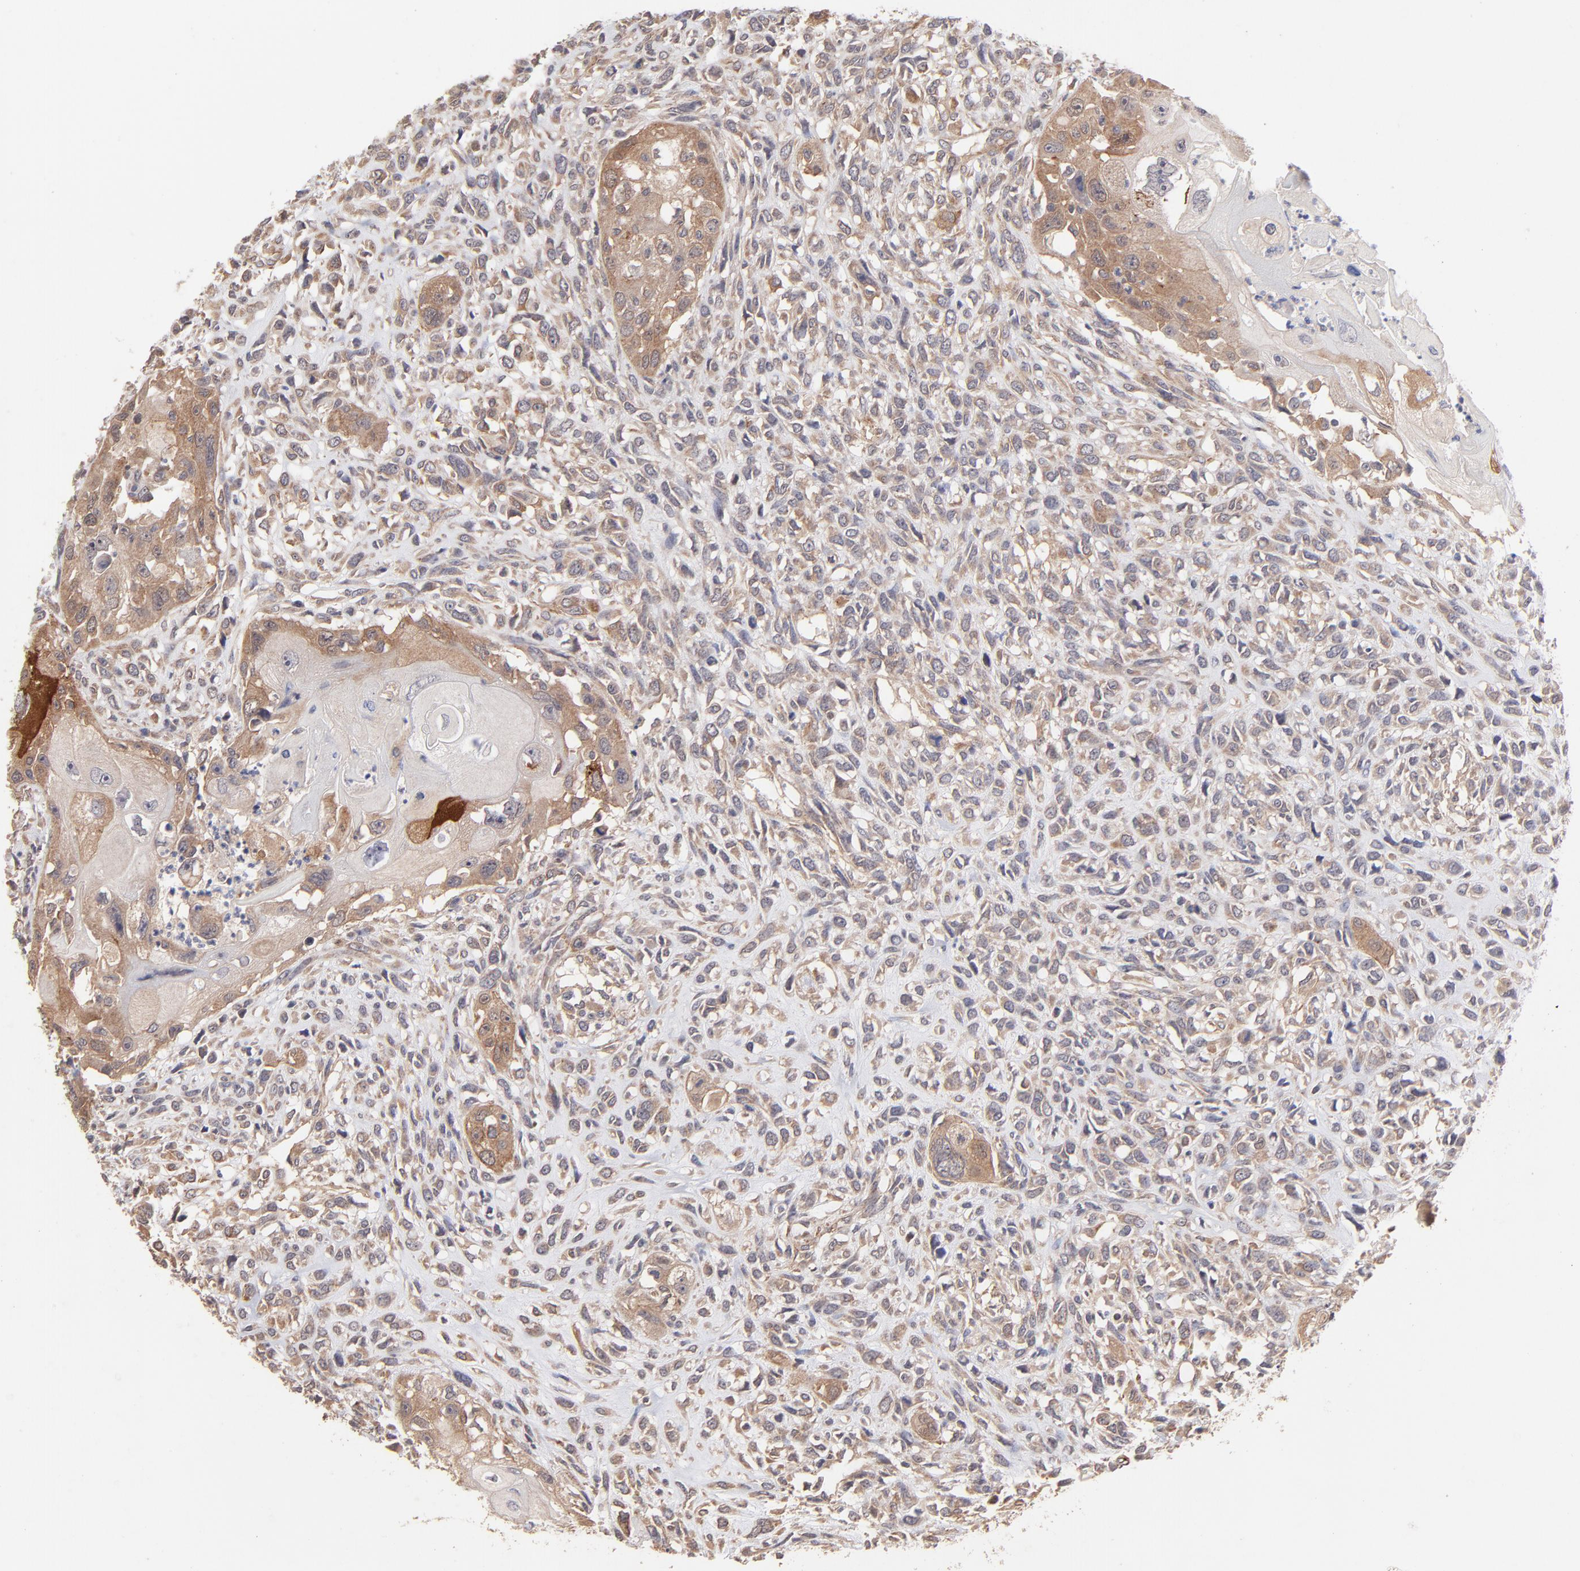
{"staining": {"intensity": "moderate", "quantity": ">75%", "location": "cytoplasmic/membranous"}, "tissue": "head and neck cancer", "cell_type": "Tumor cells", "image_type": "cancer", "snomed": [{"axis": "morphology", "description": "Neoplasm, malignant, NOS"}, {"axis": "topography", "description": "Salivary gland"}, {"axis": "topography", "description": "Head-Neck"}], "caption": "Head and neck cancer (neoplasm (malignant)) stained with a protein marker displays moderate staining in tumor cells.", "gene": "STAP2", "patient": {"sex": "male", "age": 43}}